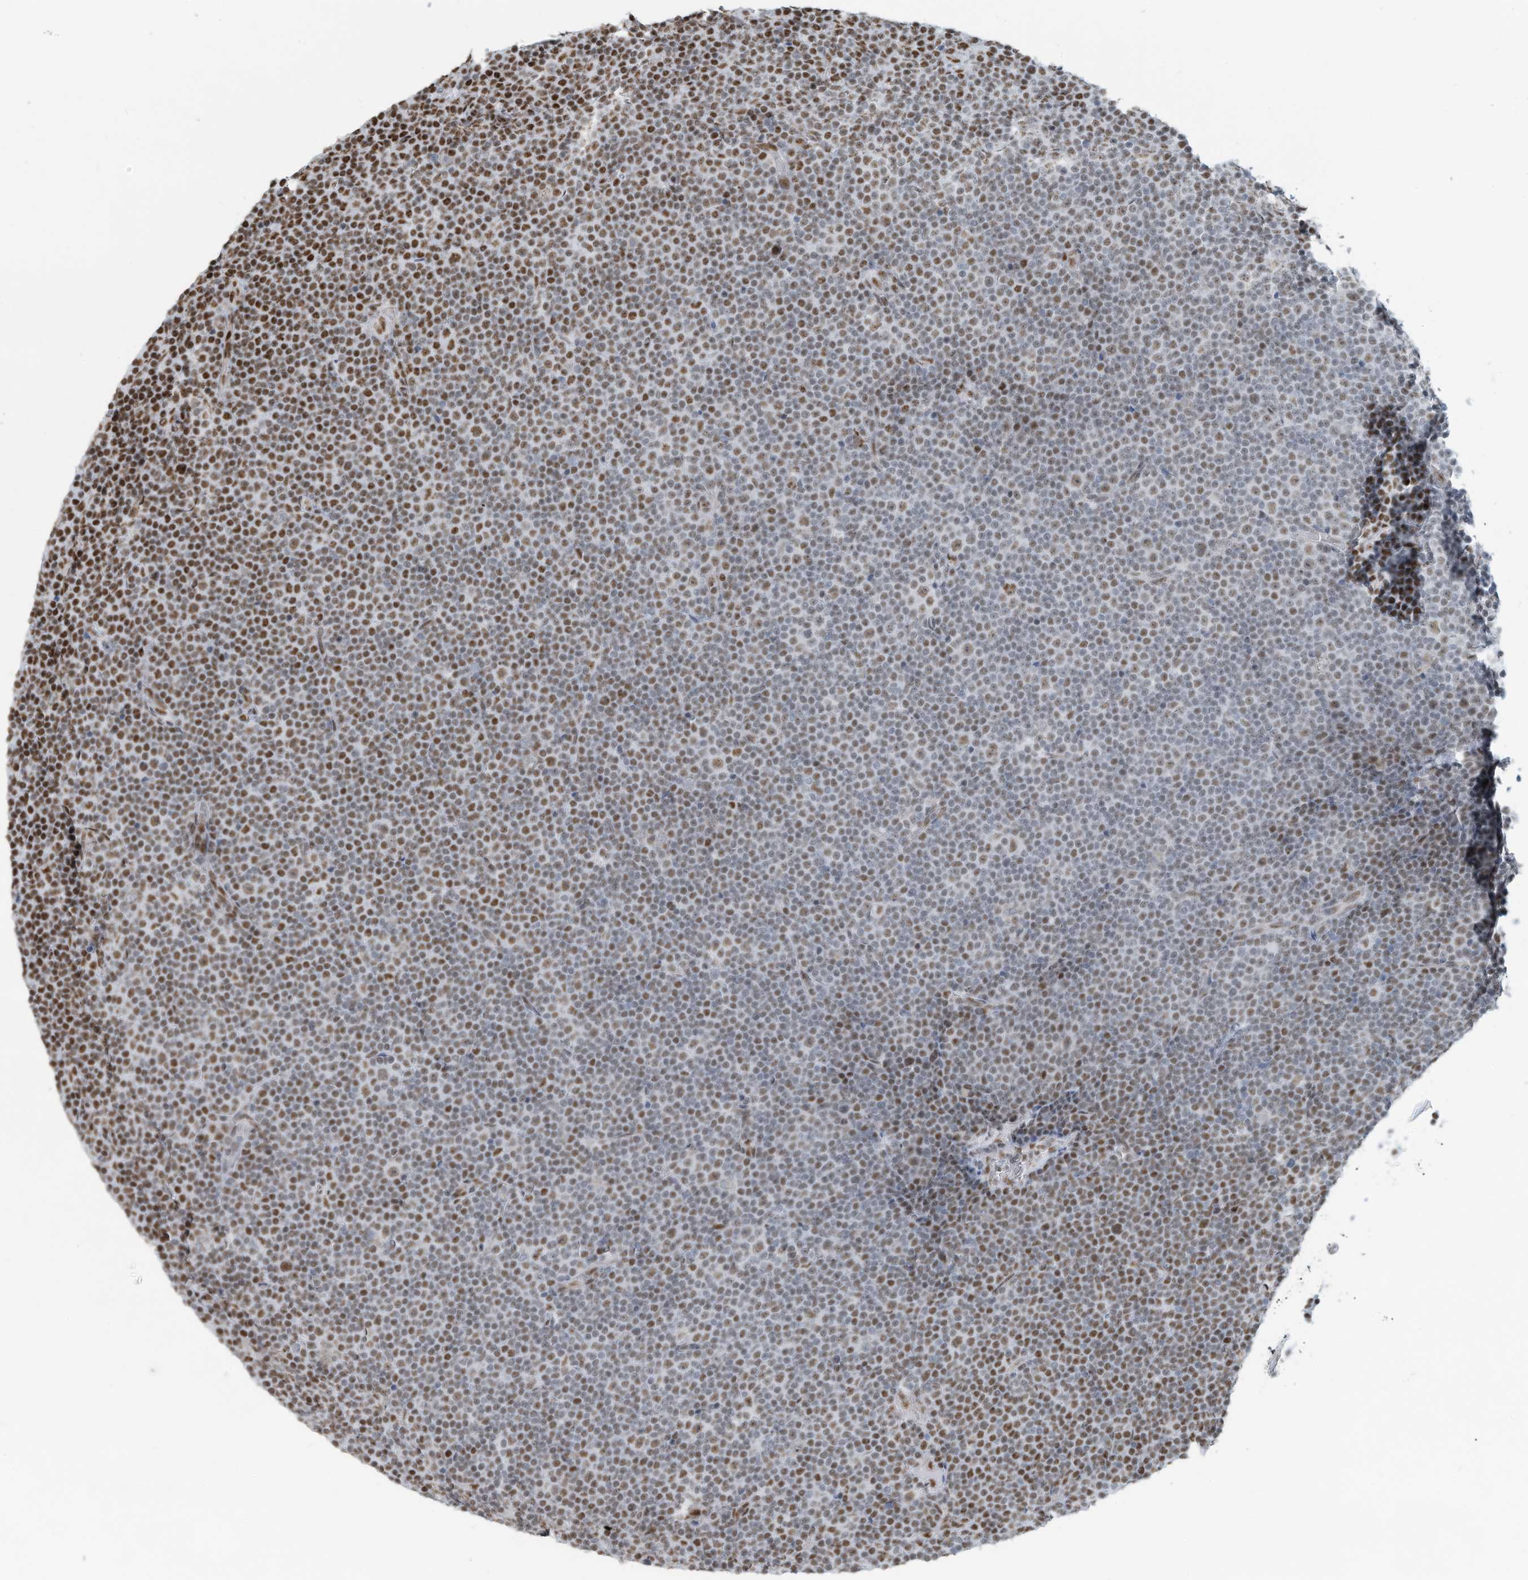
{"staining": {"intensity": "moderate", "quantity": "25%-75%", "location": "nuclear"}, "tissue": "lymphoma", "cell_type": "Tumor cells", "image_type": "cancer", "snomed": [{"axis": "morphology", "description": "Malignant lymphoma, non-Hodgkin's type, Low grade"}, {"axis": "topography", "description": "Lymph node"}], "caption": "Immunohistochemistry (IHC) of malignant lymphoma, non-Hodgkin's type (low-grade) reveals medium levels of moderate nuclear staining in about 25%-75% of tumor cells.", "gene": "SARNP", "patient": {"sex": "female", "age": 67}}